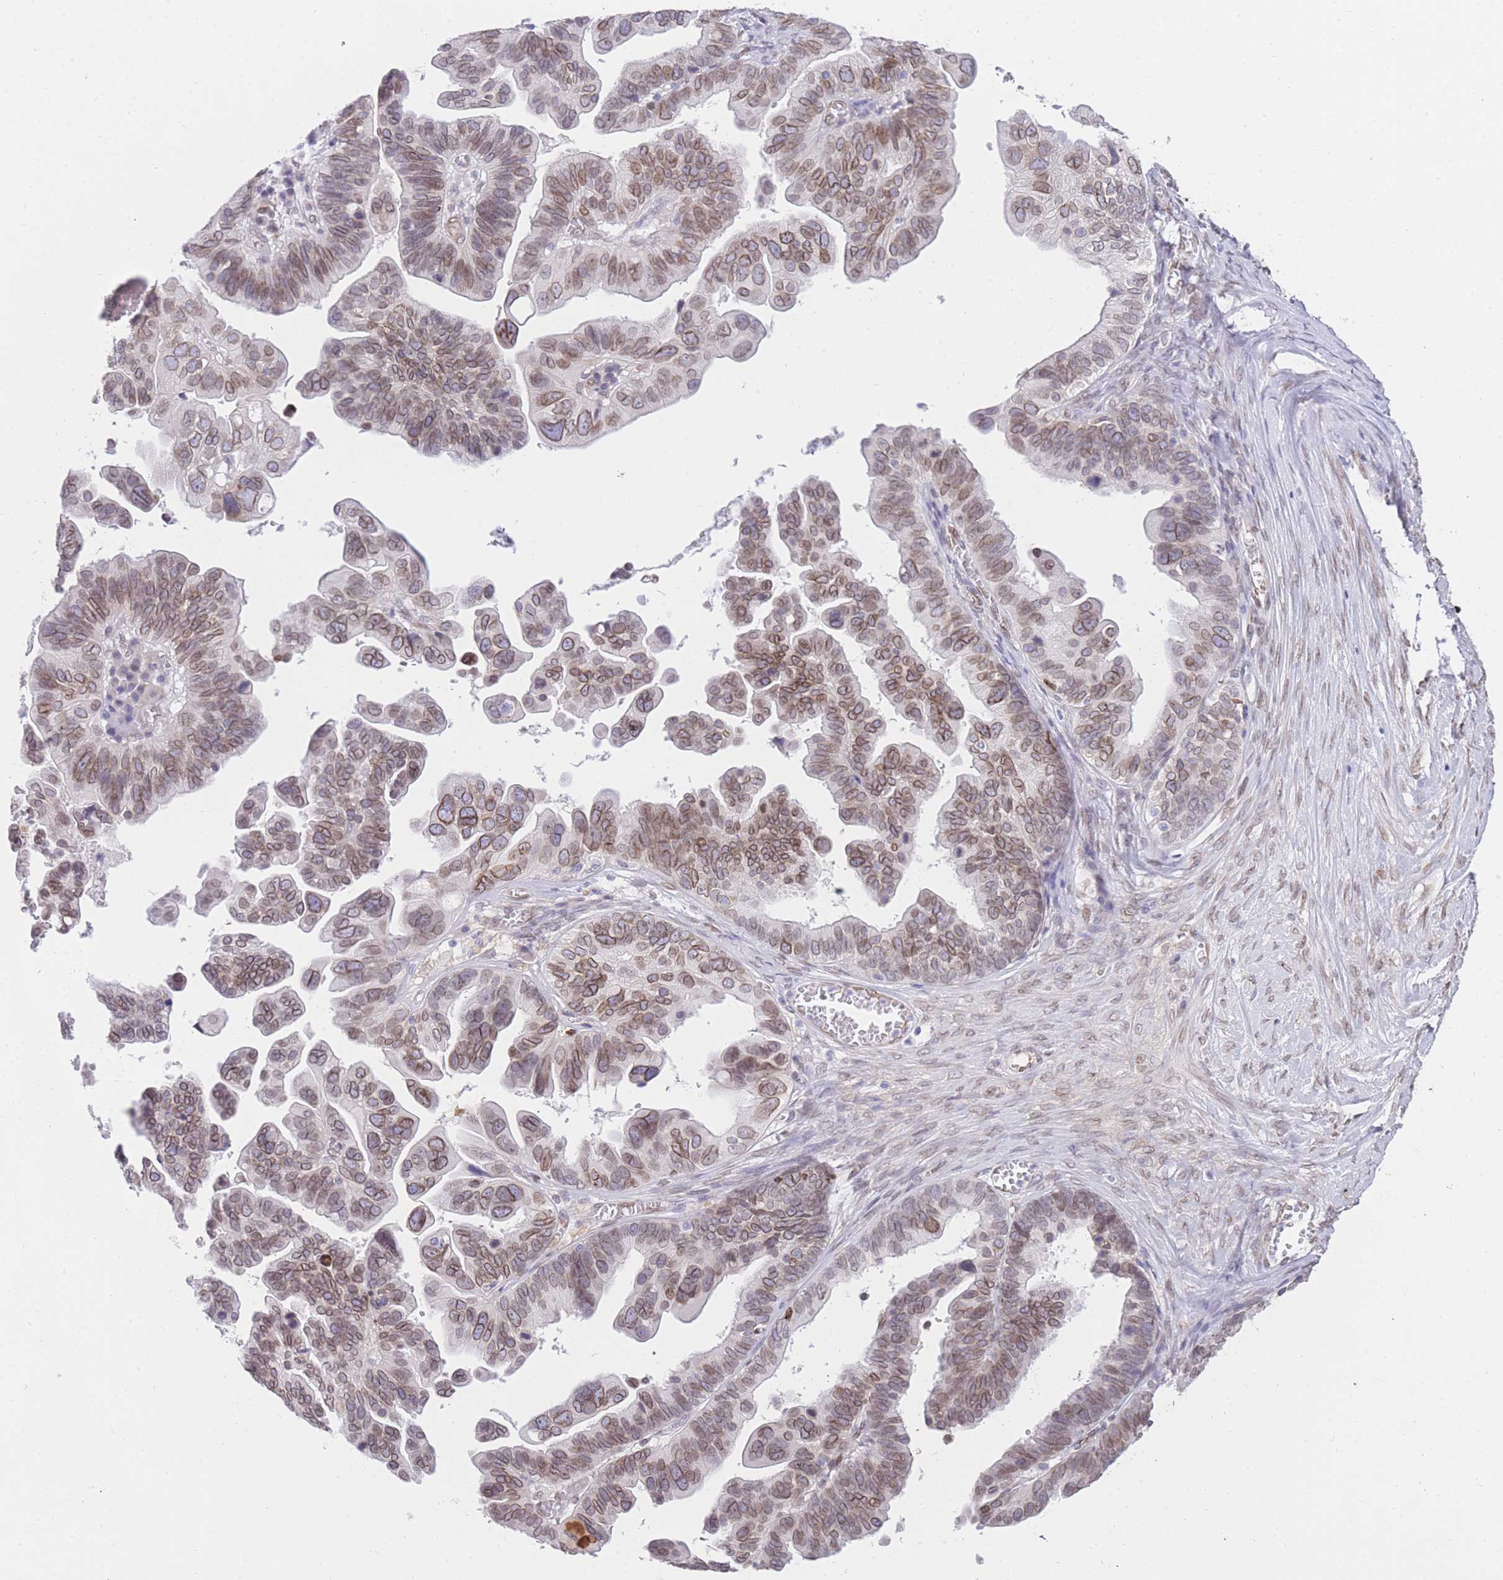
{"staining": {"intensity": "moderate", "quantity": ">75%", "location": "cytoplasmic/membranous,nuclear"}, "tissue": "ovarian cancer", "cell_type": "Tumor cells", "image_type": "cancer", "snomed": [{"axis": "morphology", "description": "Cystadenocarcinoma, serous, NOS"}, {"axis": "topography", "description": "Ovary"}], "caption": "Brown immunohistochemical staining in human serous cystadenocarcinoma (ovarian) displays moderate cytoplasmic/membranous and nuclear expression in approximately >75% of tumor cells.", "gene": "OR10AD1", "patient": {"sex": "female", "age": 56}}